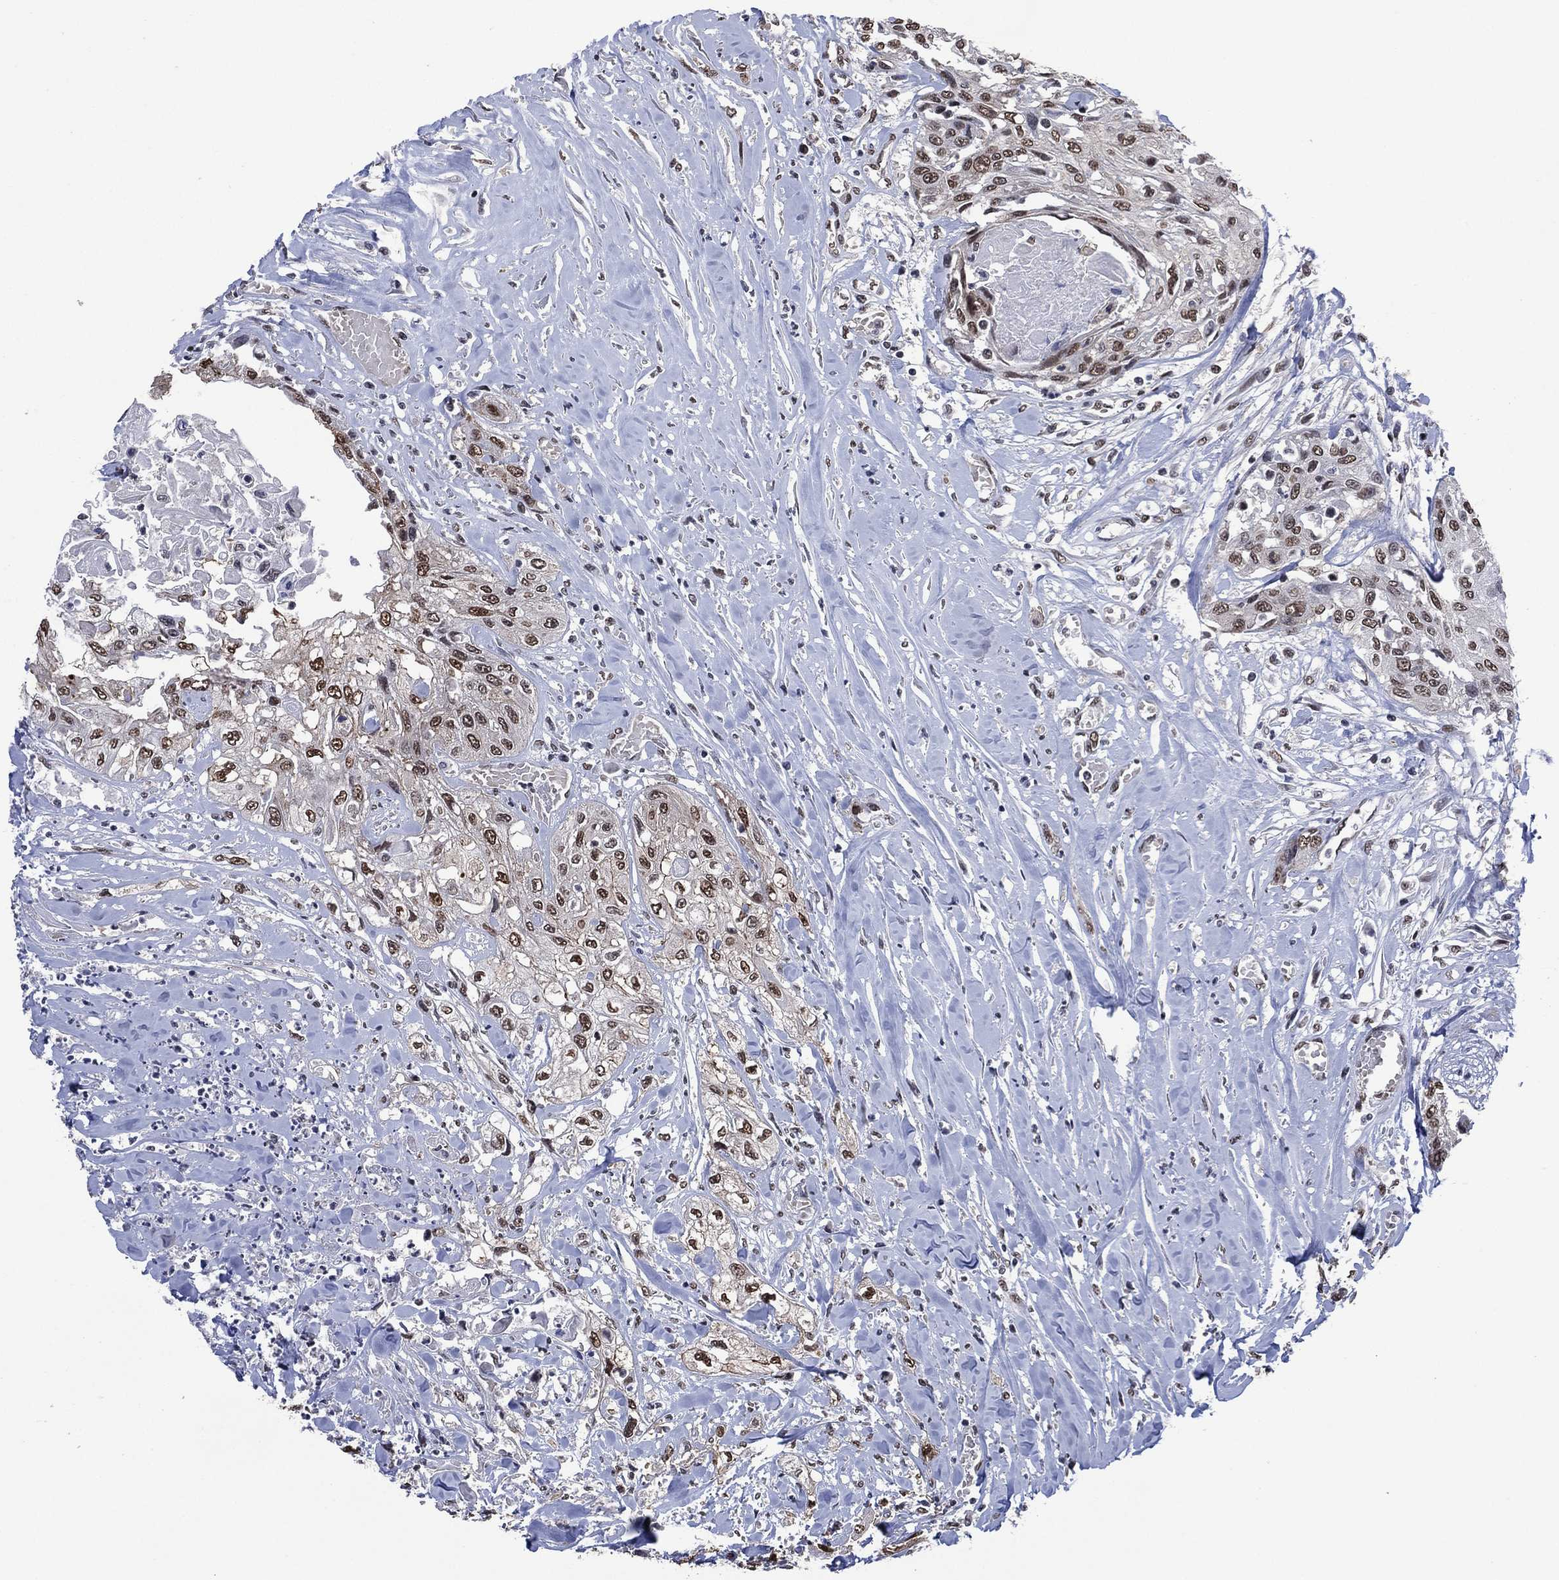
{"staining": {"intensity": "weak", "quantity": "<25%", "location": "nuclear"}, "tissue": "head and neck cancer", "cell_type": "Tumor cells", "image_type": "cancer", "snomed": [{"axis": "morphology", "description": "Normal tissue, NOS"}, {"axis": "morphology", "description": "Squamous cell carcinoma, NOS"}, {"axis": "topography", "description": "Oral tissue"}, {"axis": "topography", "description": "Peripheral nerve tissue"}, {"axis": "topography", "description": "Head-Neck"}], "caption": "A high-resolution histopathology image shows IHC staining of squamous cell carcinoma (head and neck), which reveals no significant staining in tumor cells.", "gene": "EHMT1", "patient": {"sex": "female", "age": 59}}